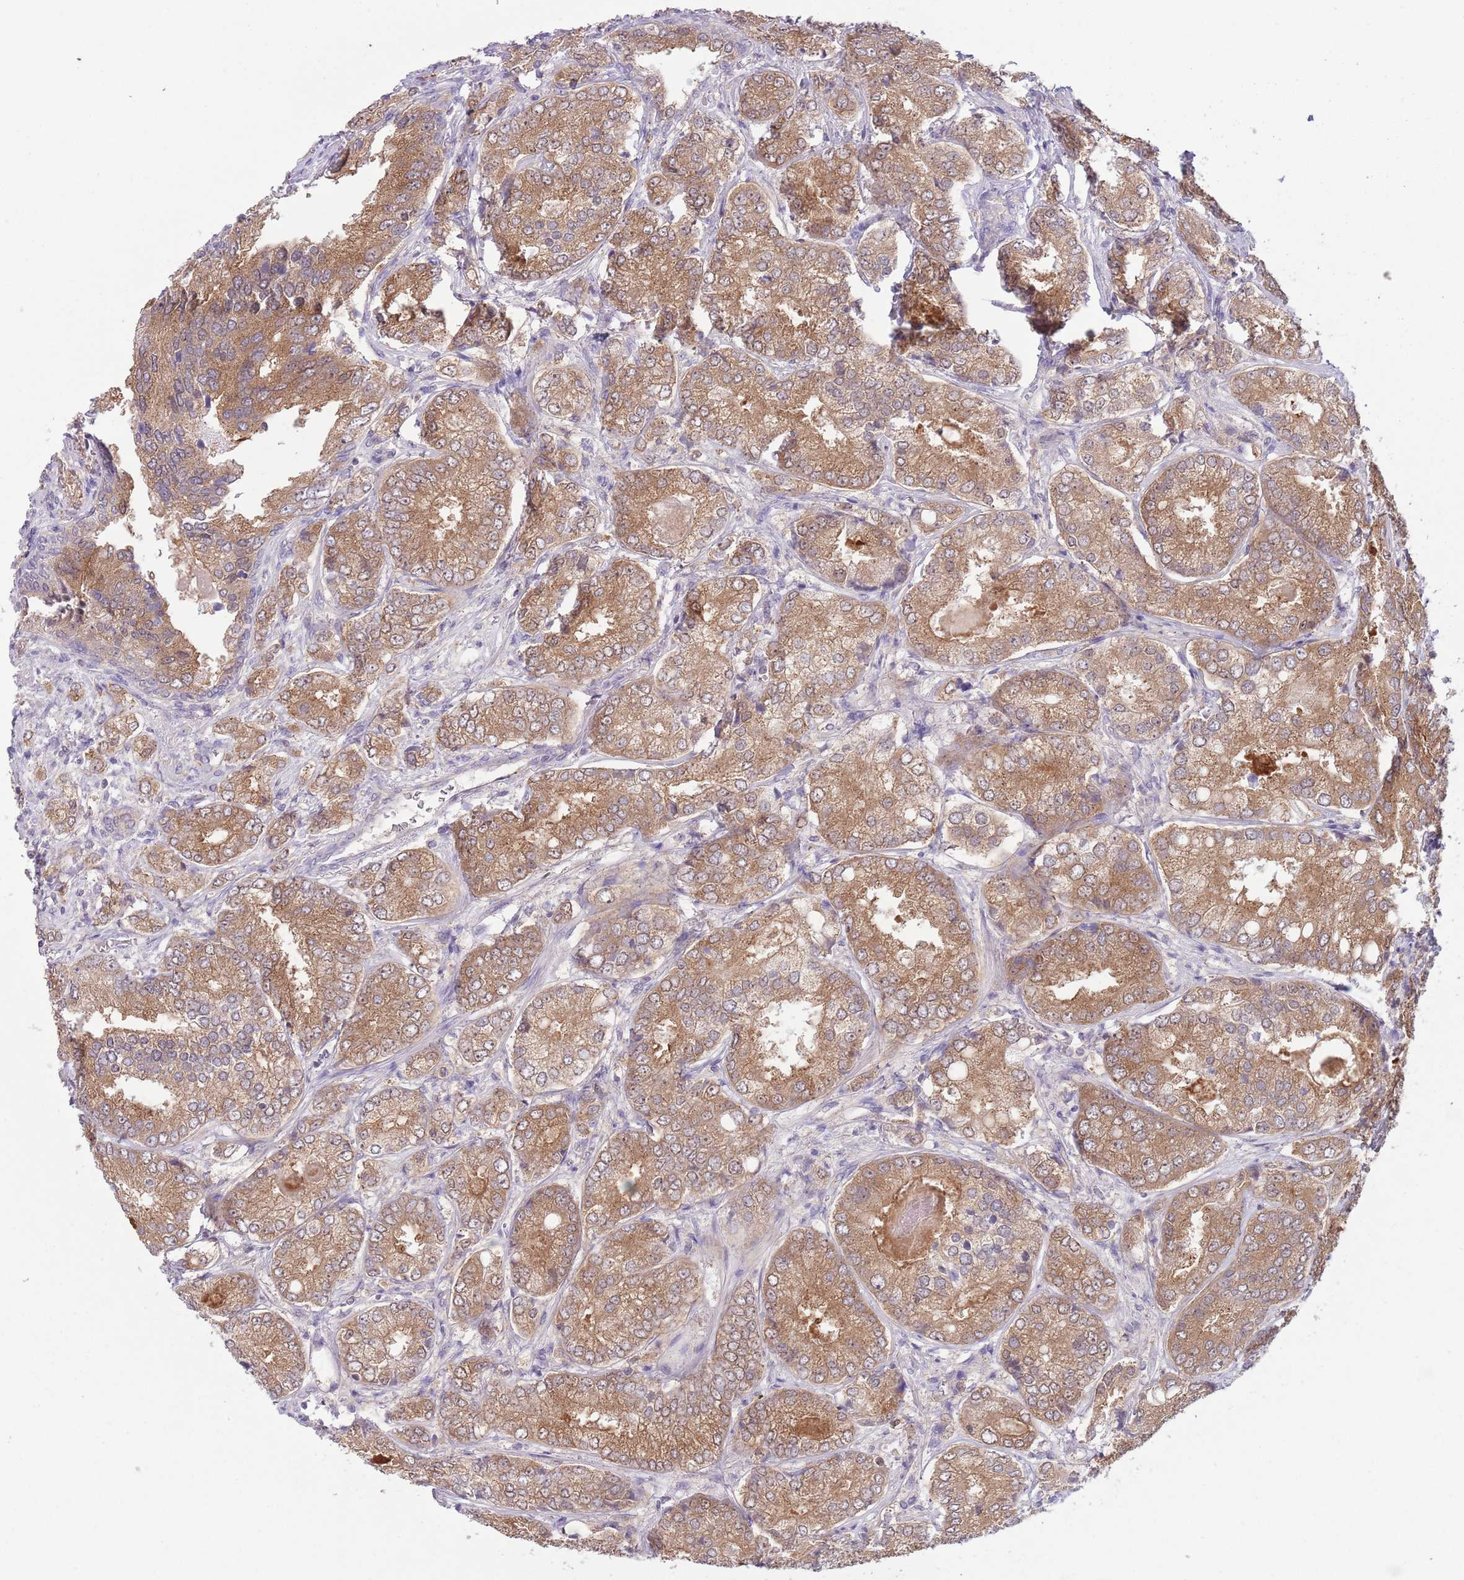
{"staining": {"intensity": "moderate", "quantity": ">75%", "location": "cytoplasmic/membranous"}, "tissue": "prostate cancer", "cell_type": "Tumor cells", "image_type": "cancer", "snomed": [{"axis": "morphology", "description": "Adenocarcinoma, High grade"}, {"axis": "topography", "description": "Prostate"}], "caption": "Prostate cancer stained with DAB IHC displays medium levels of moderate cytoplasmic/membranous staining in approximately >75% of tumor cells.", "gene": "COPE", "patient": {"sex": "male", "age": 63}}